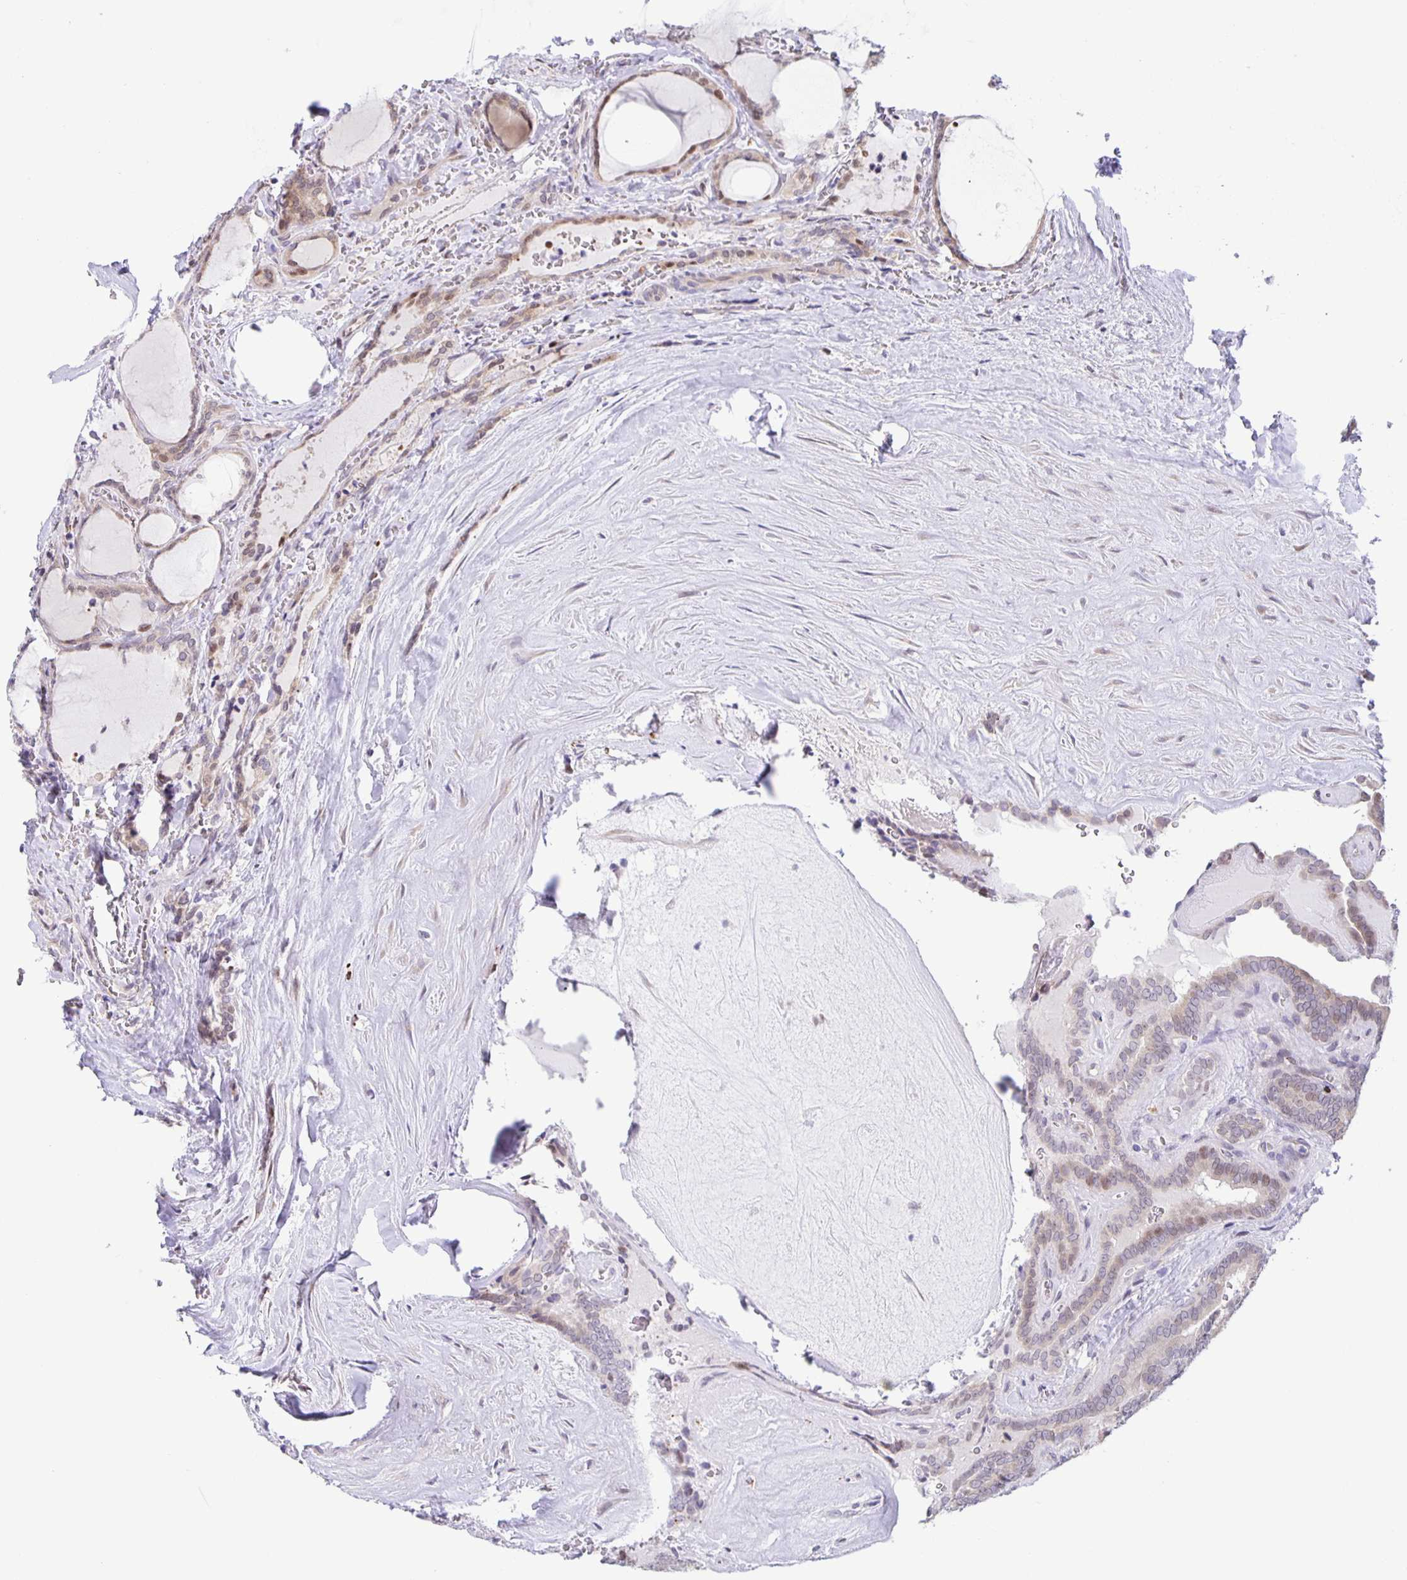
{"staining": {"intensity": "weak", "quantity": "25%-75%", "location": "cytoplasmic/membranous,nuclear"}, "tissue": "thyroid cancer", "cell_type": "Tumor cells", "image_type": "cancer", "snomed": [{"axis": "morphology", "description": "Papillary adenocarcinoma, NOS"}, {"axis": "topography", "description": "Thyroid gland"}], "caption": "A photomicrograph of thyroid papillary adenocarcinoma stained for a protein shows weak cytoplasmic/membranous and nuclear brown staining in tumor cells. The protein is stained brown, and the nuclei are stained in blue (DAB (3,3'-diaminobenzidine) IHC with brightfield microscopy, high magnification).", "gene": "MAPK12", "patient": {"sex": "female", "age": 21}}